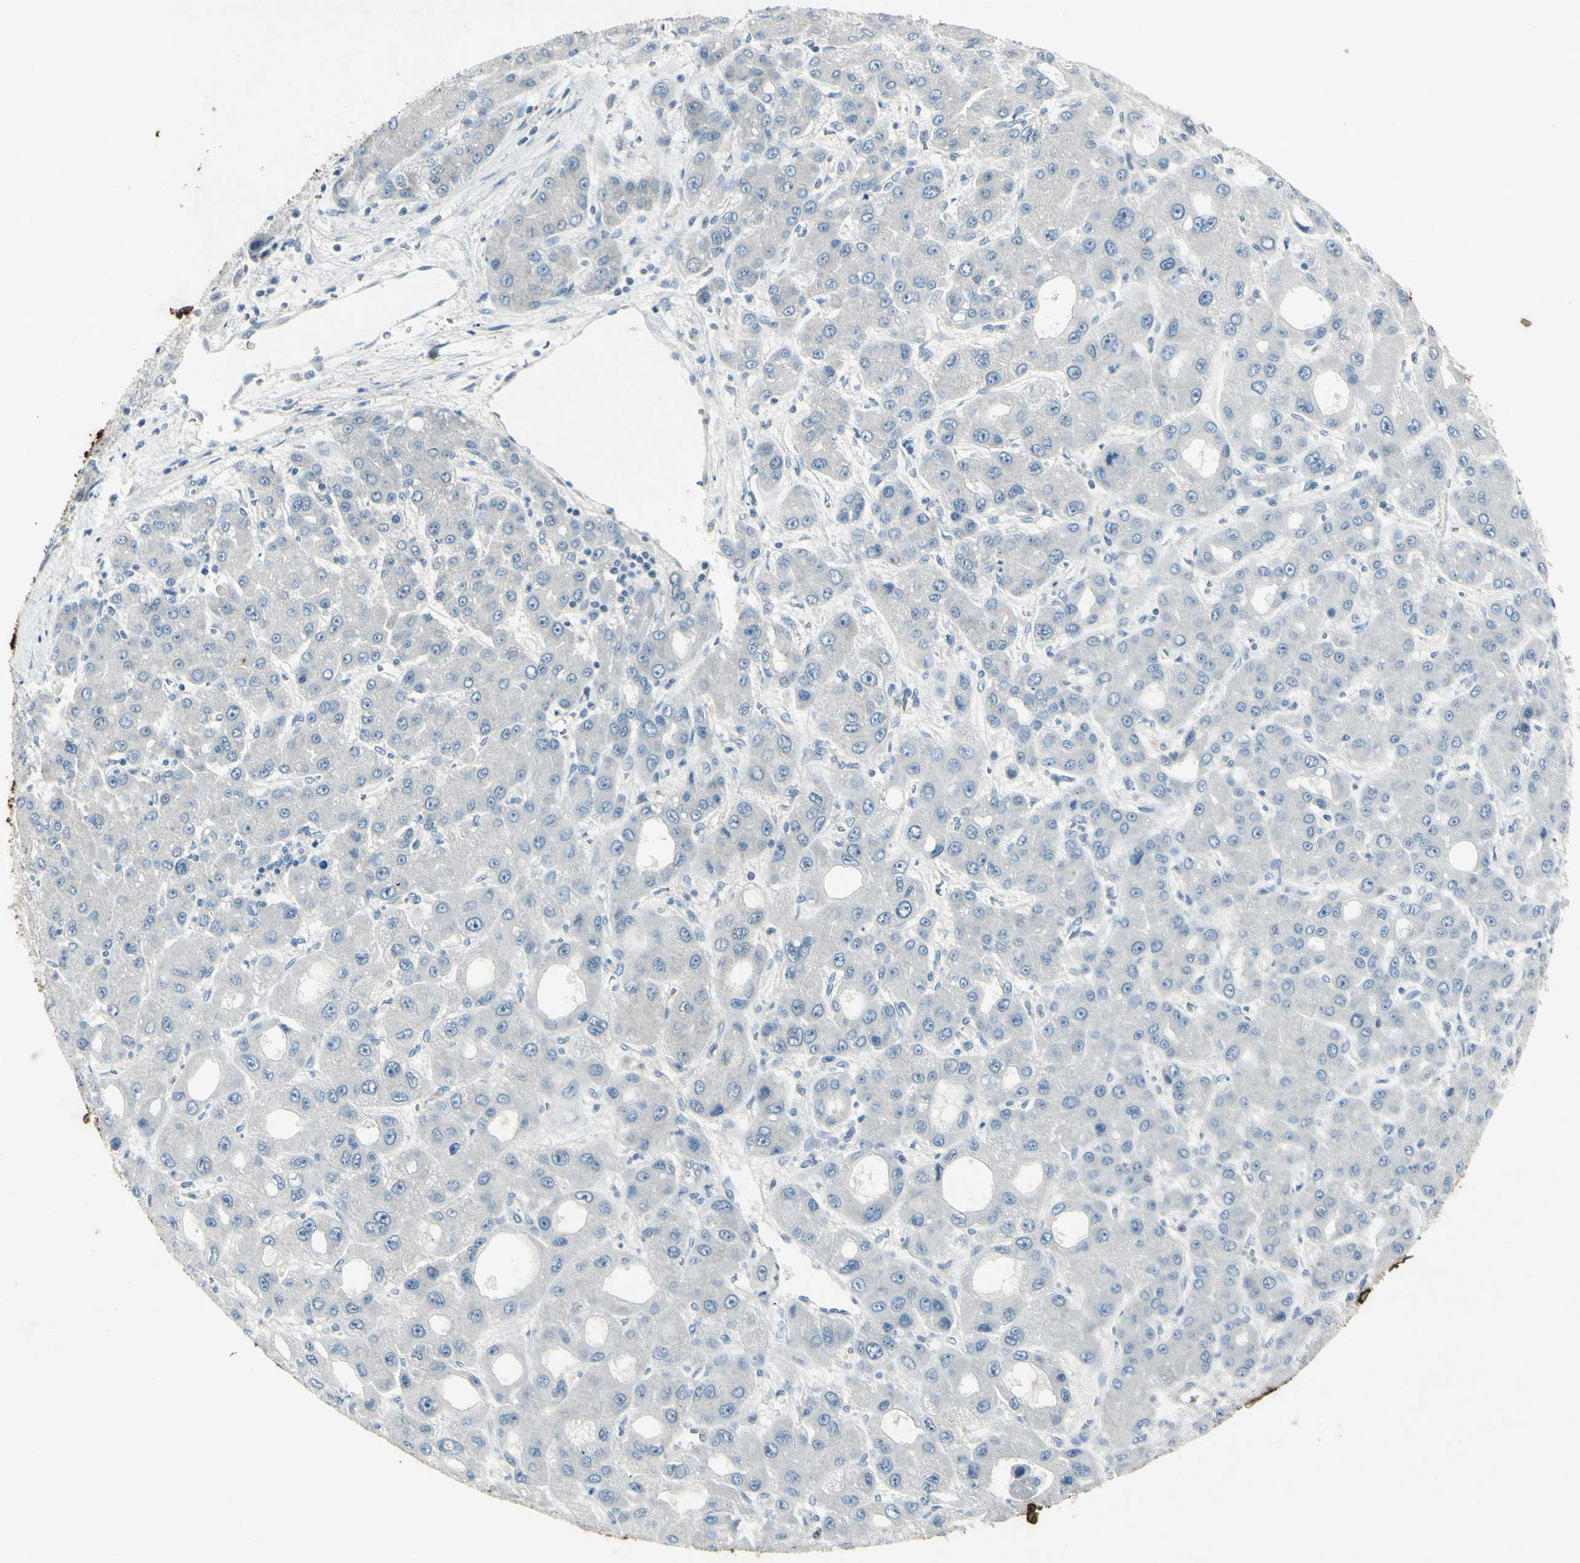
{"staining": {"intensity": "negative", "quantity": "none", "location": "none"}, "tissue": "liver cancer", "cell_type": "Tumor cells", "image_type": "cancer", "snomed": [{"axis": "morphology", "description": "Carcinoma, Hepatocellular, NOS"}, {"axis": "topography", "description": "Liver"}], "caption": "Tumor cells are negative for protein expression in human hepatocellular carcinoma (liver).", "gene": "SNAP91", "patient": {"sex": "male", "age": 55}}